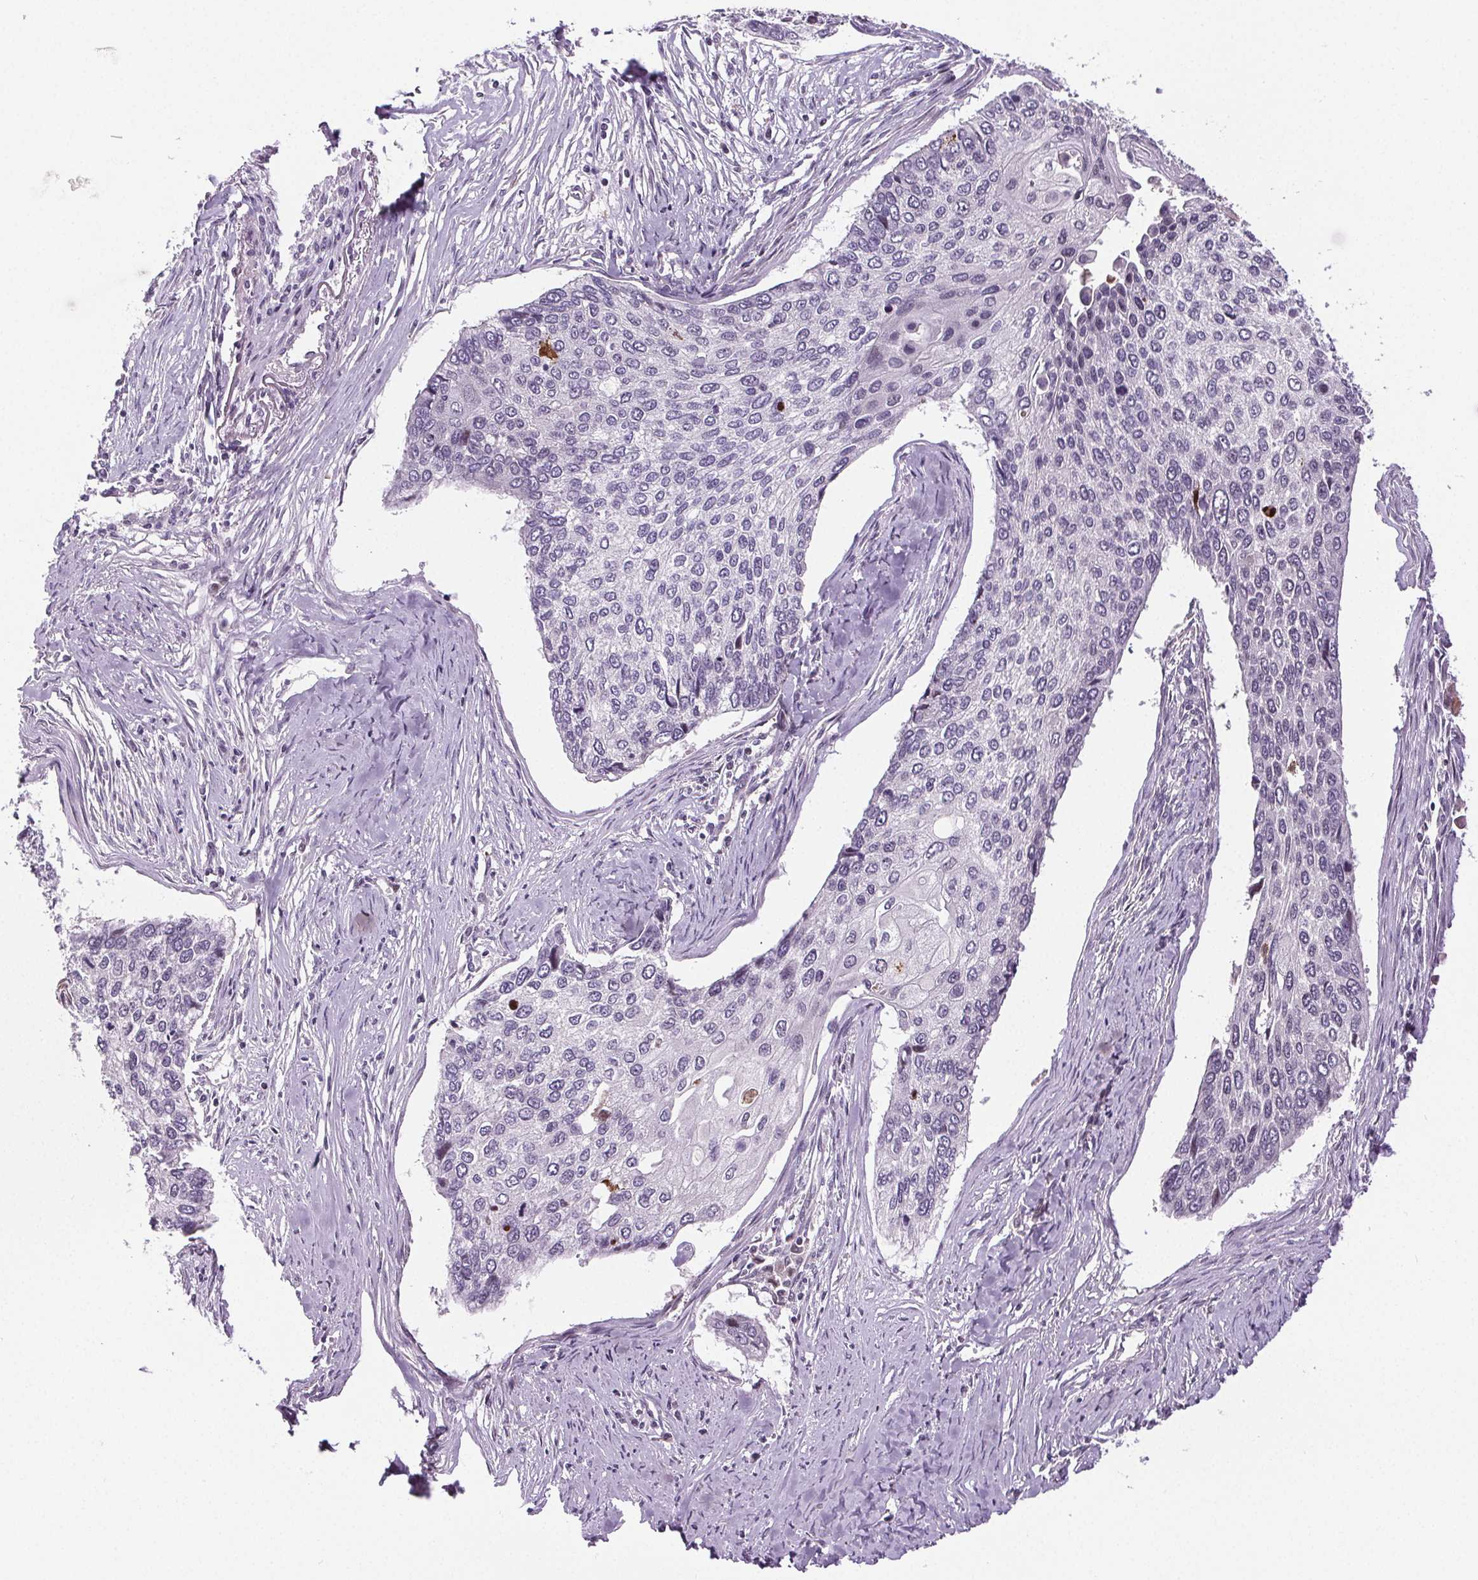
{"staining": {"intensity": "negative", "quantity": "none", "location": "none"}, "tissue": "lung cancer", "cell_type": "Tumor cells", "image_type": "cancer", "snomed": [{"axis": "morphology", "description": "Squamous cell carcinoma, NOS"}, {"axis": "morphology", "description": "Squamous cell carcinoma, metastatic, NOS"}, {"axis": "topography", "description": "Lung"}], "caption": "Human lung cancer stained for a protein using immunohistochemistry (IHC) shows no staining in tumor cells.", "gene": "SUCLA2", "patient": {"sex": "male", "age": 63}}